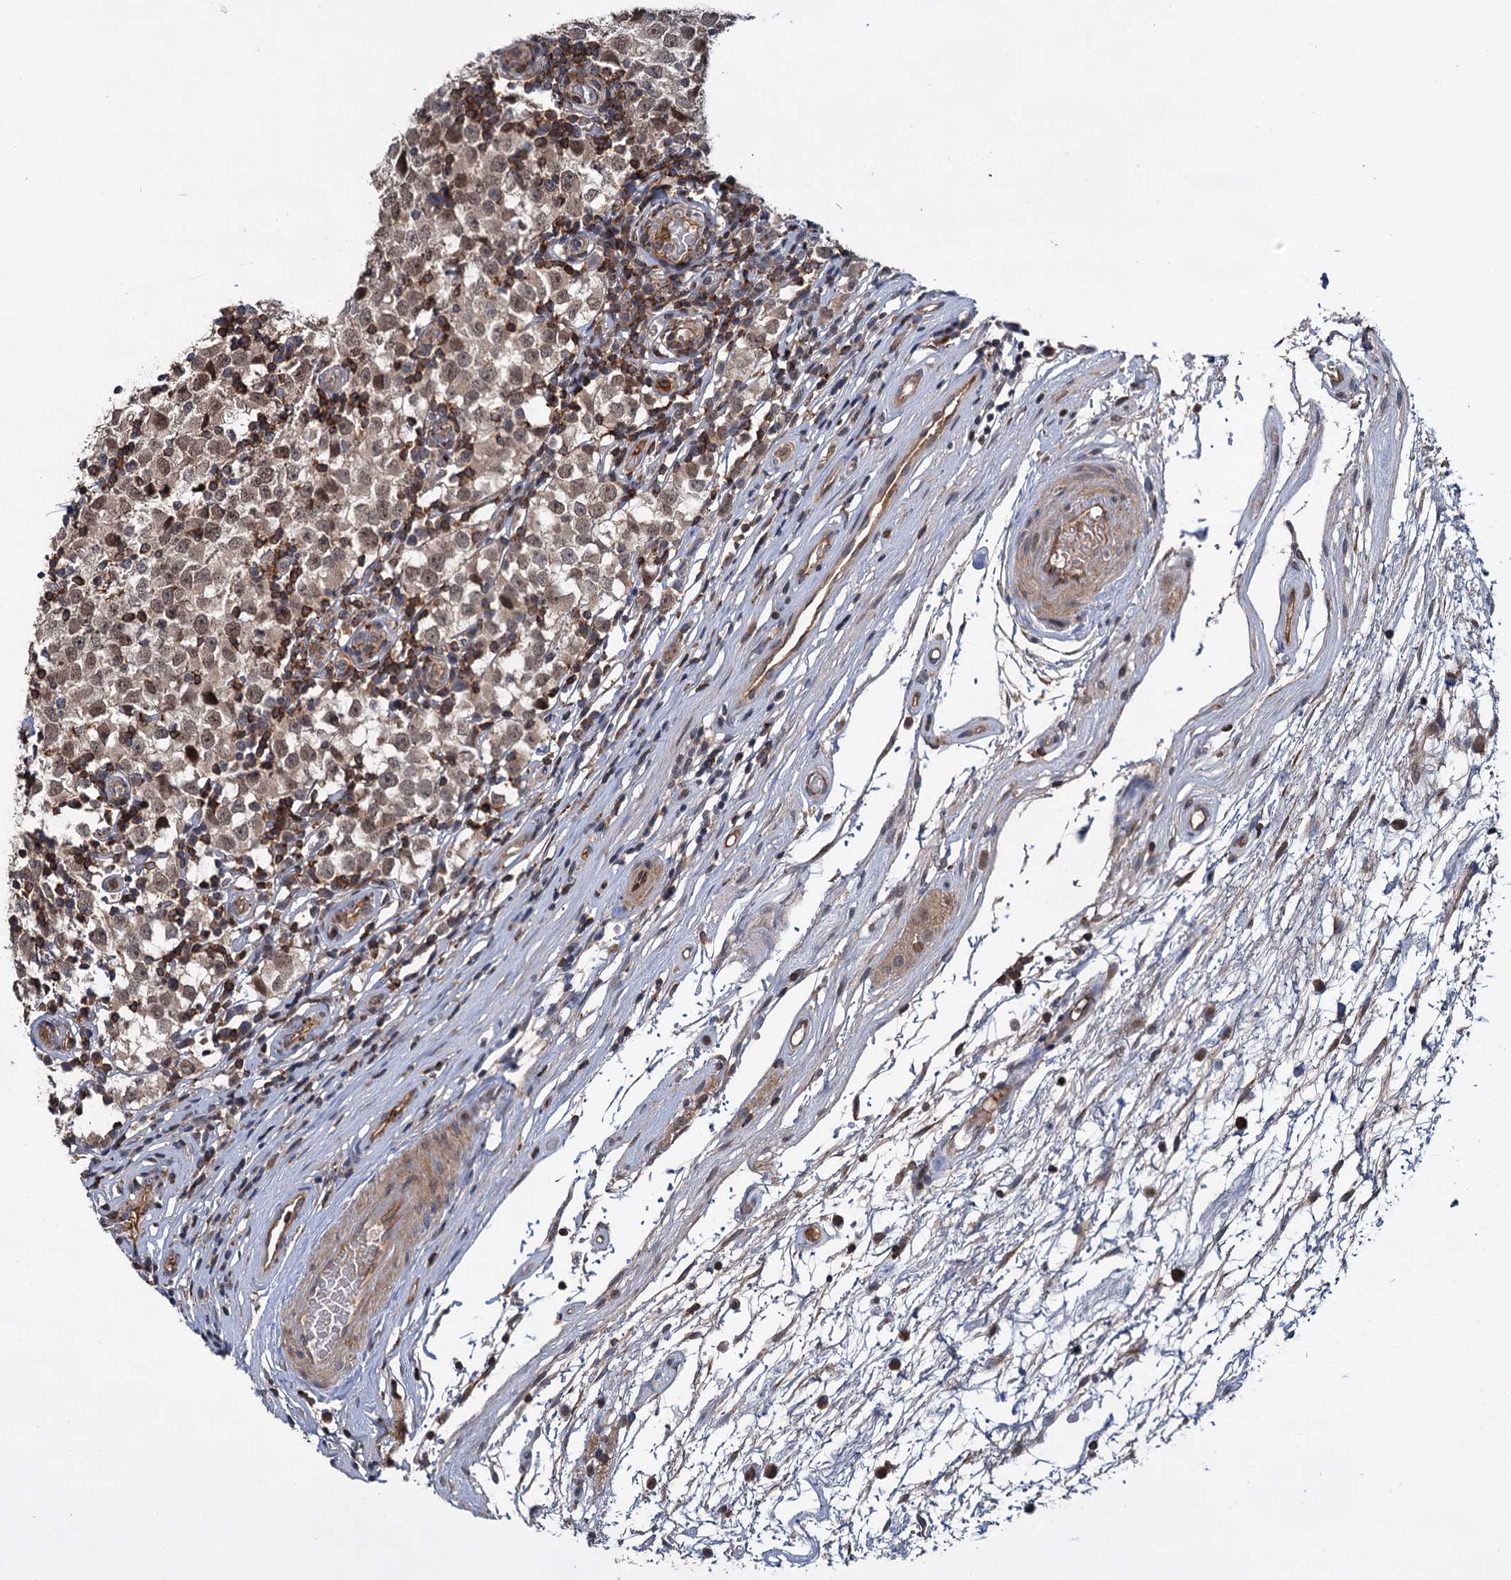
{"staining": {"intensity": "moderate", "quantity": ">75%", "location": "cytoplasmic/membranous,nuclear"}, "tissue": "testis cancer", "cell_type": "Tumor cells", "image_type": "cancer", "snomed": [{"axis": "morphology", "description": "Seminoma, NOS"}, {"axis": "topography", "description": "Testis"}], "caption": "Immunohistochemical staining of testis cancer shows moderate cytoplasmic/membranous and nuclear protein staining in approximately >75% of tumor cells. (DAB (3,3'-diaminobenzidine) IHC with brightfield microscopy, high magnification).", "gene": "ABLIM1", "patient": {"sex": "male", "age": 65}}